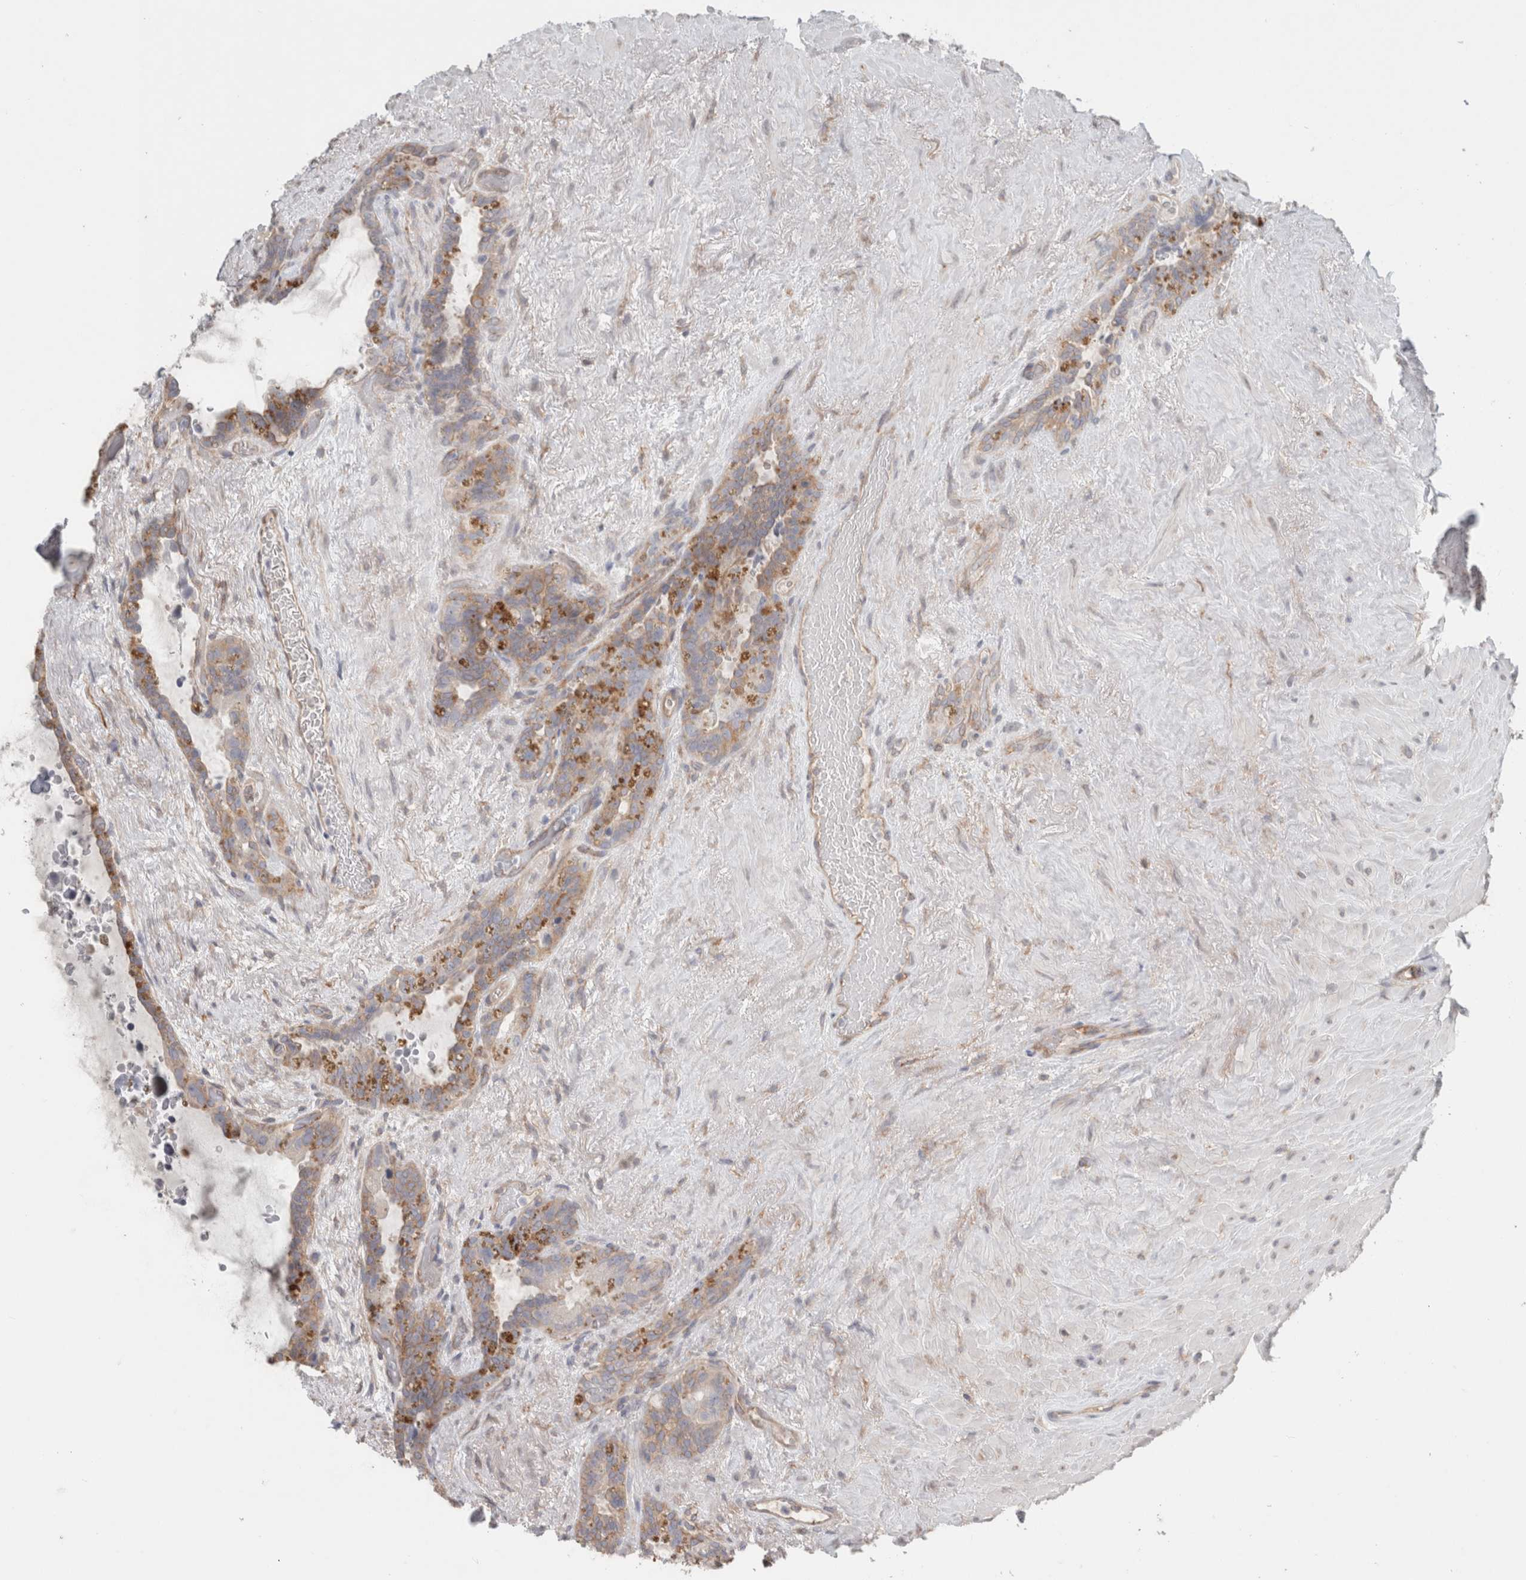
{"staining": {"intensity": "moderate", "quantity": "<25%", "location": "cytoplasmic/membranous"}, "tissue": "seminal vesicle", "cell_type": "Glandular cells", "image_type": "normal", "snomed": [{"axis": "morphology", "description": "Normal tissue, NOS"}, {"axis": "topography", "description": "Seminal veicle"}], "caption": "A photomicrograph showing moderate cytoplasmic/membranous positivity in approximately <25% of glandular cells in unremarkable seminal vesicle, as visualized by brown immunohistochemical staining.", "gene": "RASAL2", "patient": {"sex": "male", "age": 80}}